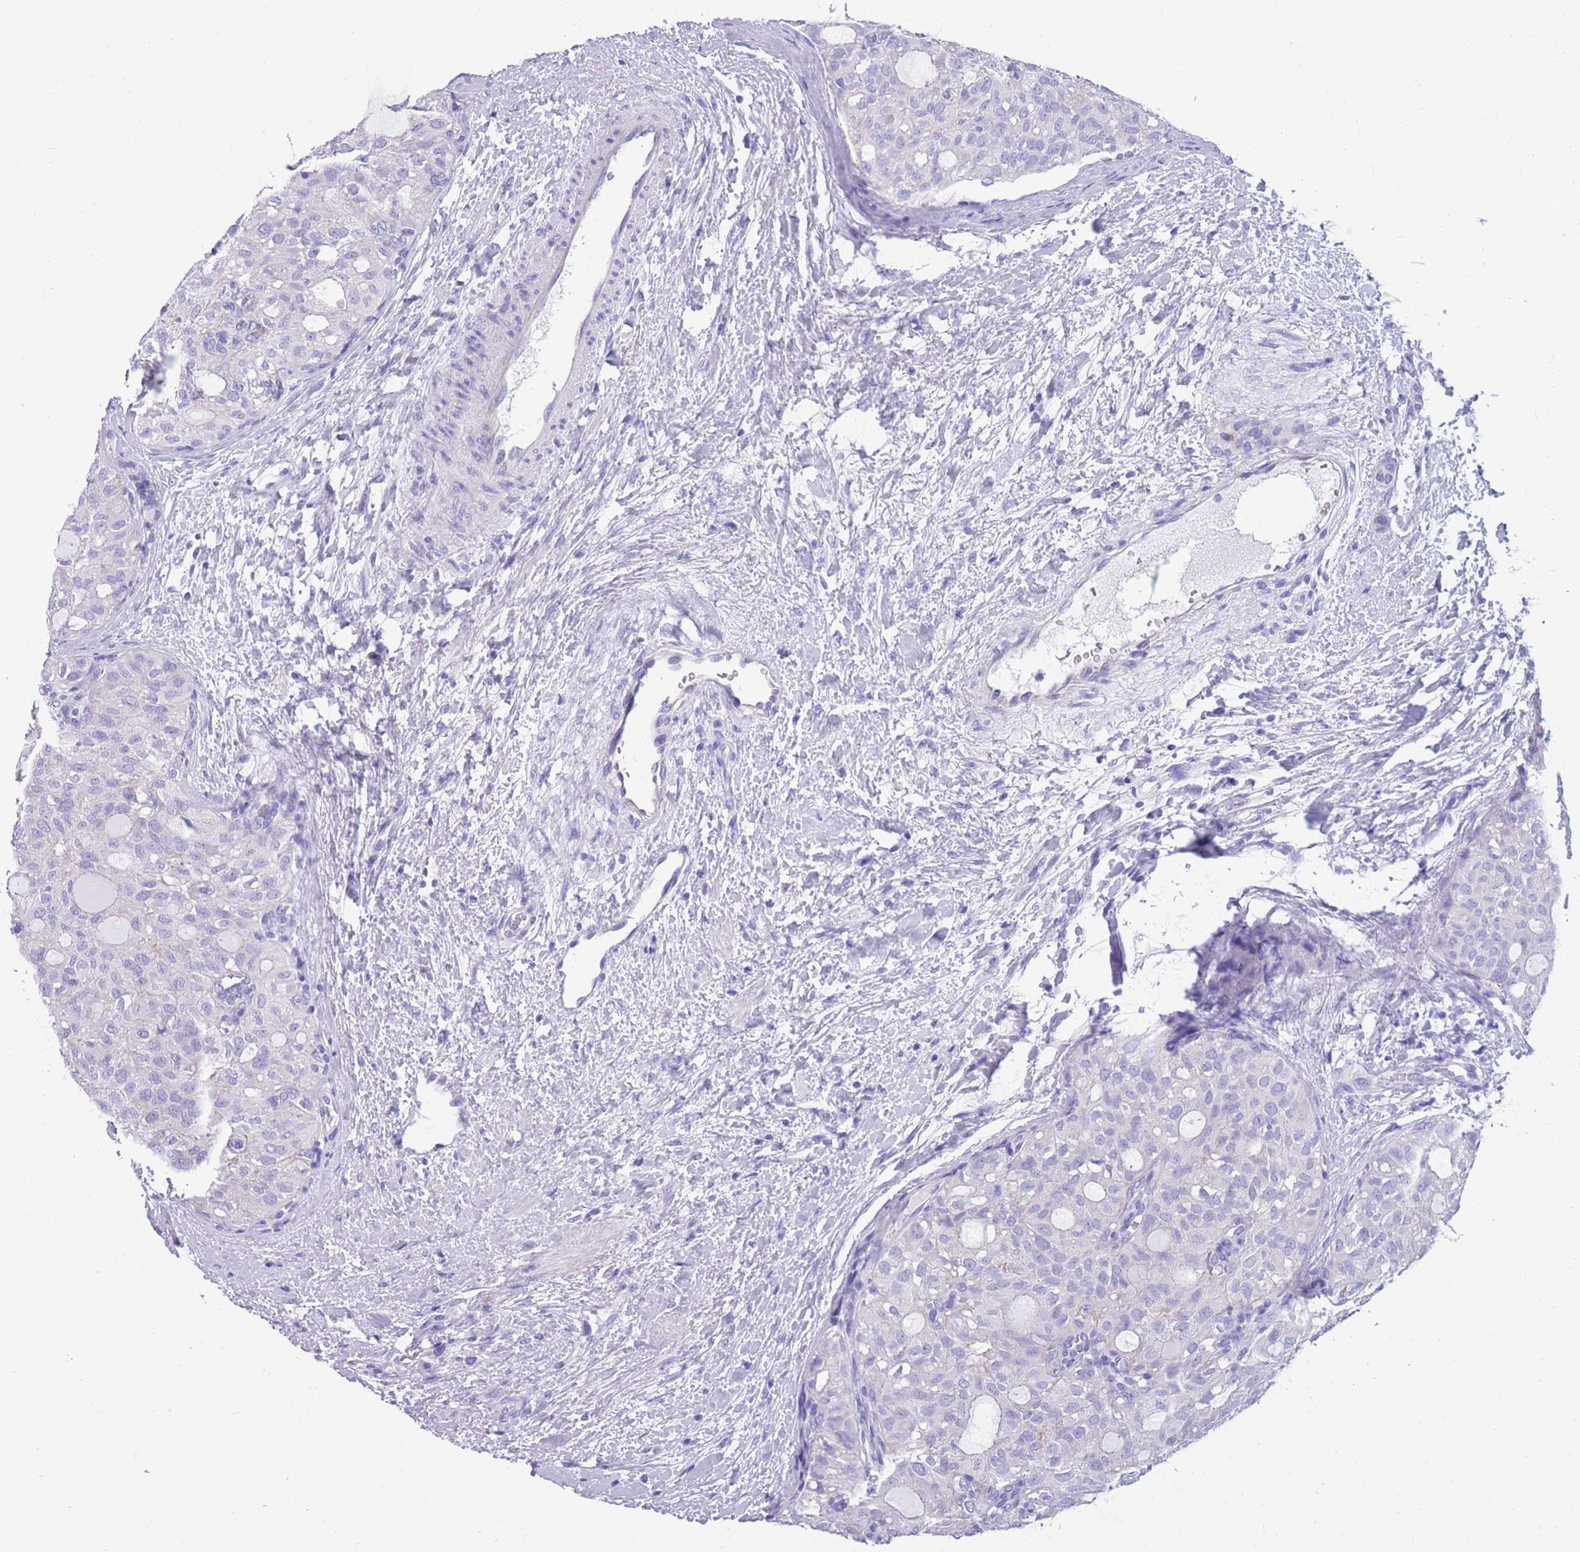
{"staining": {"intensity": "negative", "quantity": "none", "location": "none"}, "tissue": "thyroid cancer", "cell_type": "Tumor cells", "image_type": "cancer", "snomed": [{"axis": "morphology", "description": "Follicular adenoma carcinoma, NOS"}, {"axis": "topography", "description": "Thyroid gland"}], "caption": "IHC of follicular adenoma carcinoma (thyroid) demonstrates no positivity in tumor cells.", "gene": "INTS2", "patient": {"sex": "male", "age": 75}}